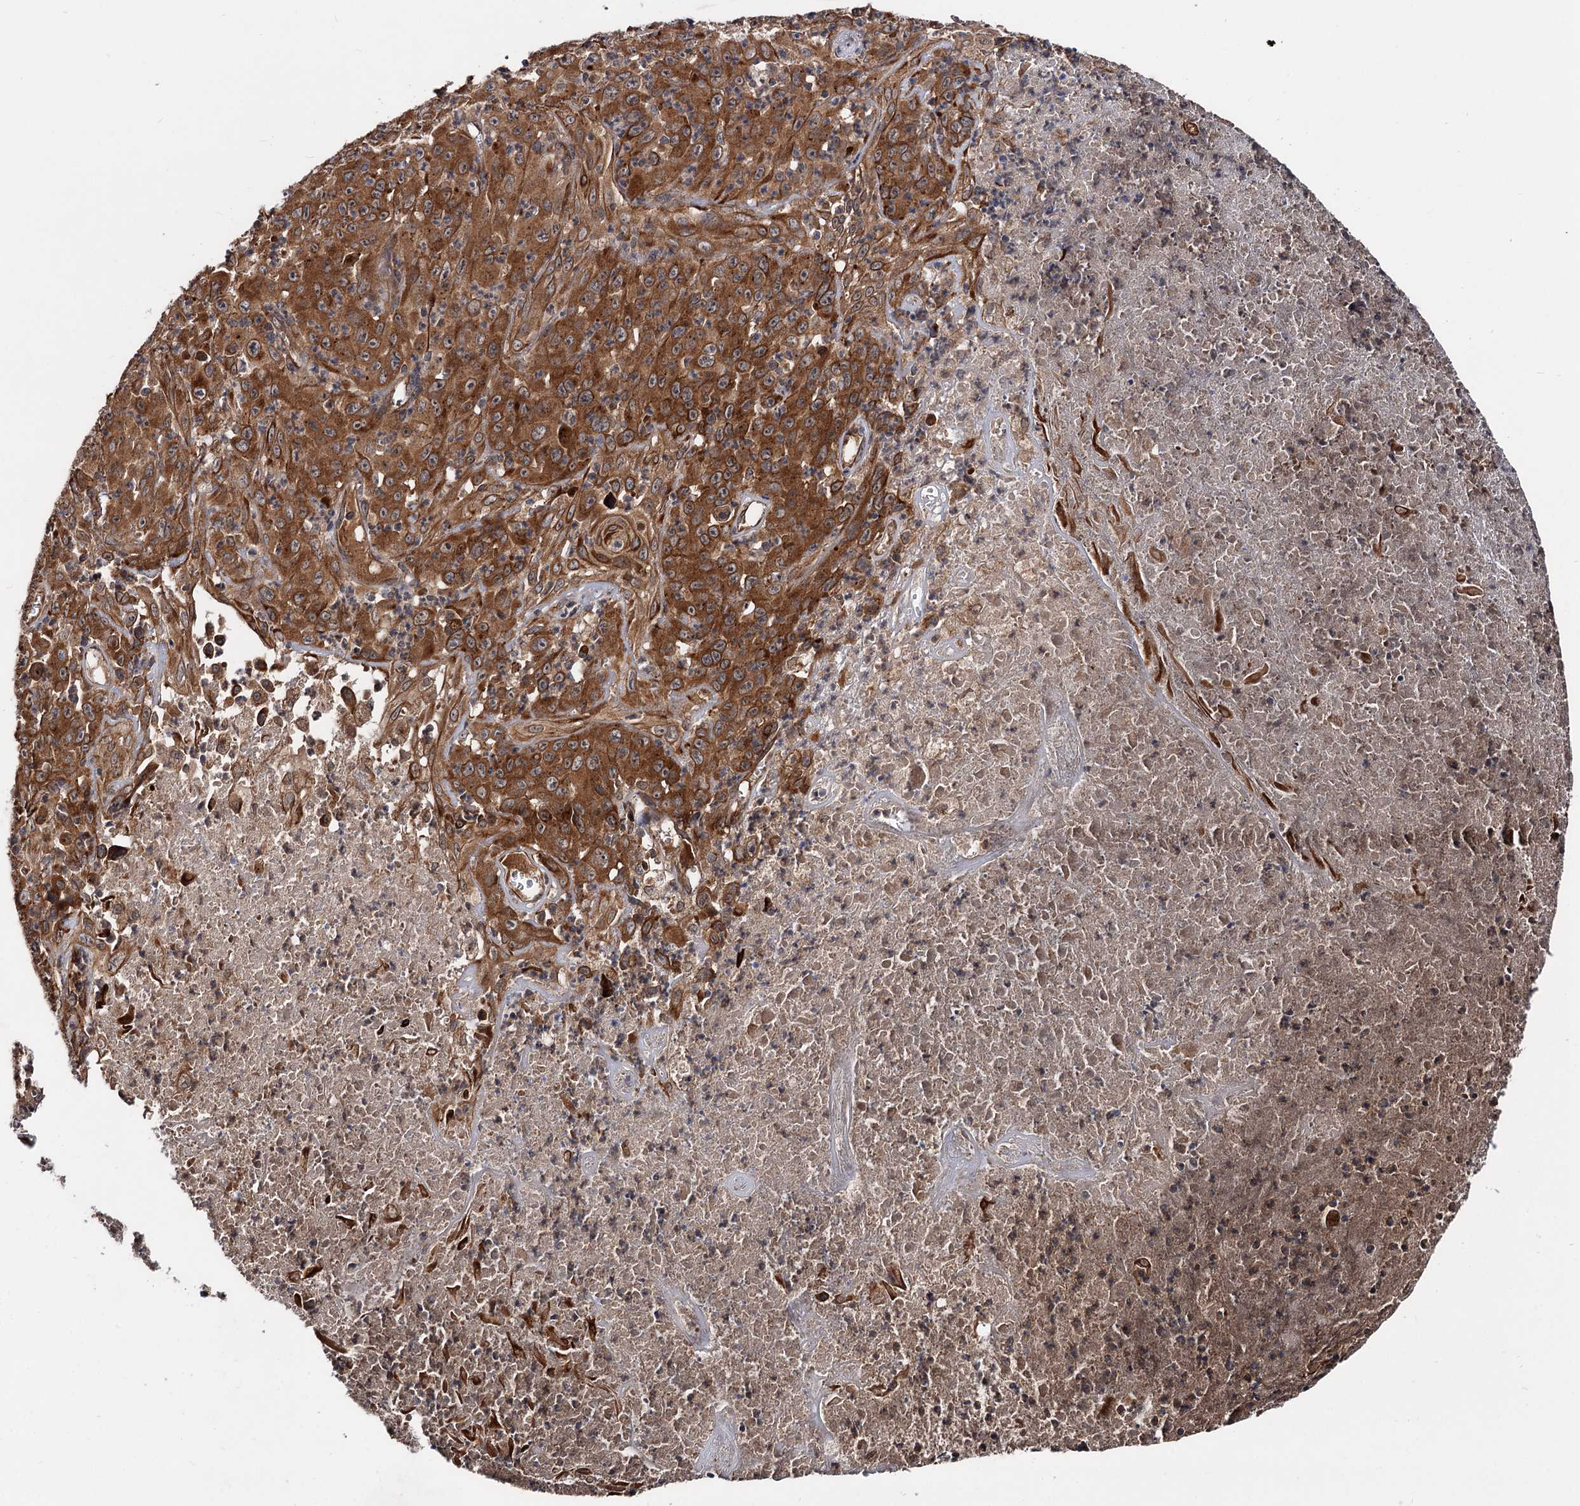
{"staining": {"intensity": "strong", "quantity": ">75%", "location": "cytoplasmic/membranous"}, "tissue": "melanoma", "cell_type": "Tumor cells", "image_type": "cancer", "snomed": [{"axis": "morphology", "description": "Malignant melanoma, Metastatic site"}, {"axis": "topography", "description": "Brain"}], "caption": "Malignant melanoma (metastatic site) was stained to show a protein in brown. There is high levels of strong cytoplasmic/membranous expression in about >75% of tumor cells. Using DAB (brown) and hematoxylin (blue) stains, captured at high magnification using brightfield microscopy.", "gene": "TEX9", "patient": {"sex": "female", "age": 53}}